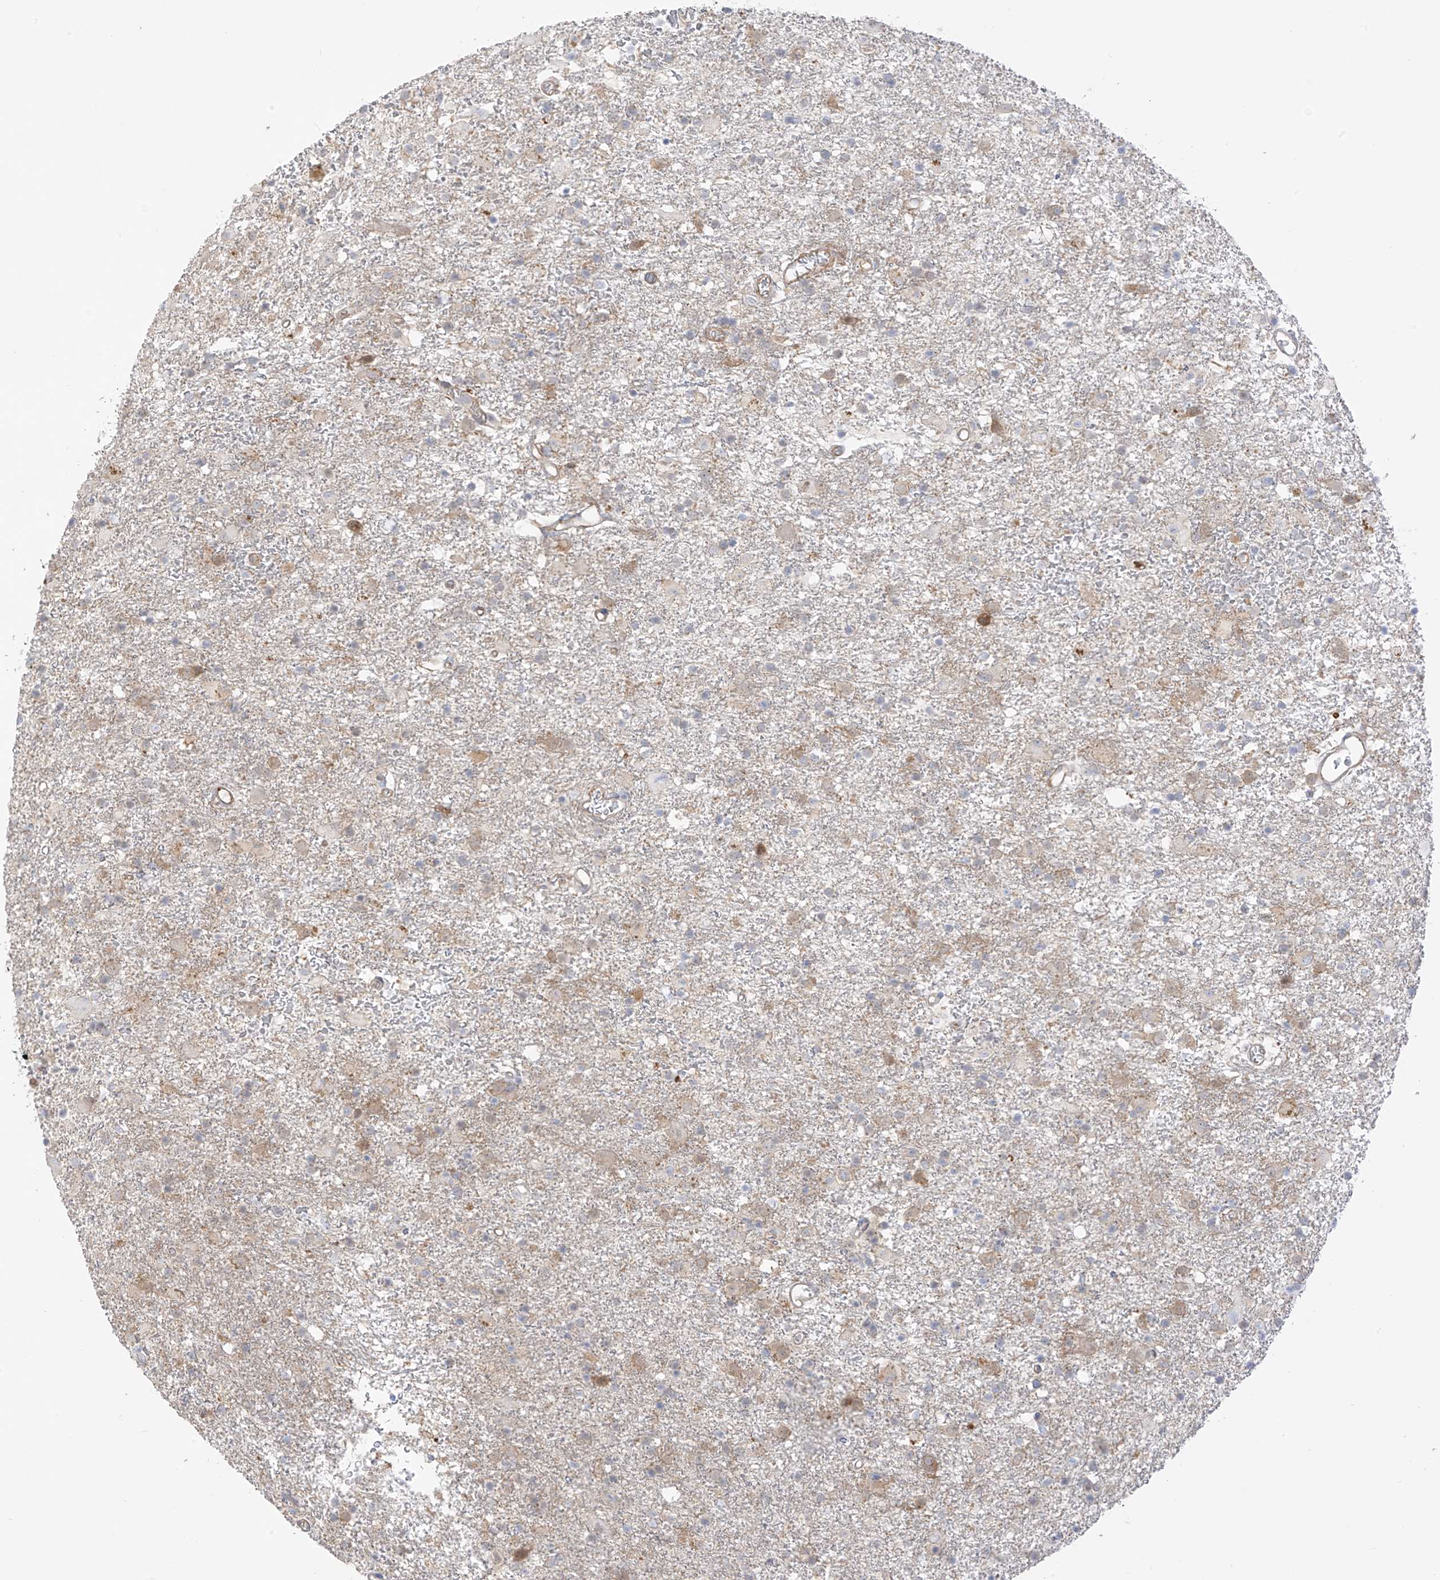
{"staining": {"intensity": "negative", "quantity": "none", "location": "none"}, "tissue": "glioma", "cell_type": "Tumor cells", "image_type": "cancer", "snomed": [{"axis": "morphology", "description": "Glioma, malignant, Low grade"}, {"axis": "topography", "description": "Brain"}], "caption": "Immunohistochemical staining of glioma shows no significant staining in tumor cells.", "gene": "EIPR1", "patient": {"sex": "male", "age": 65}}